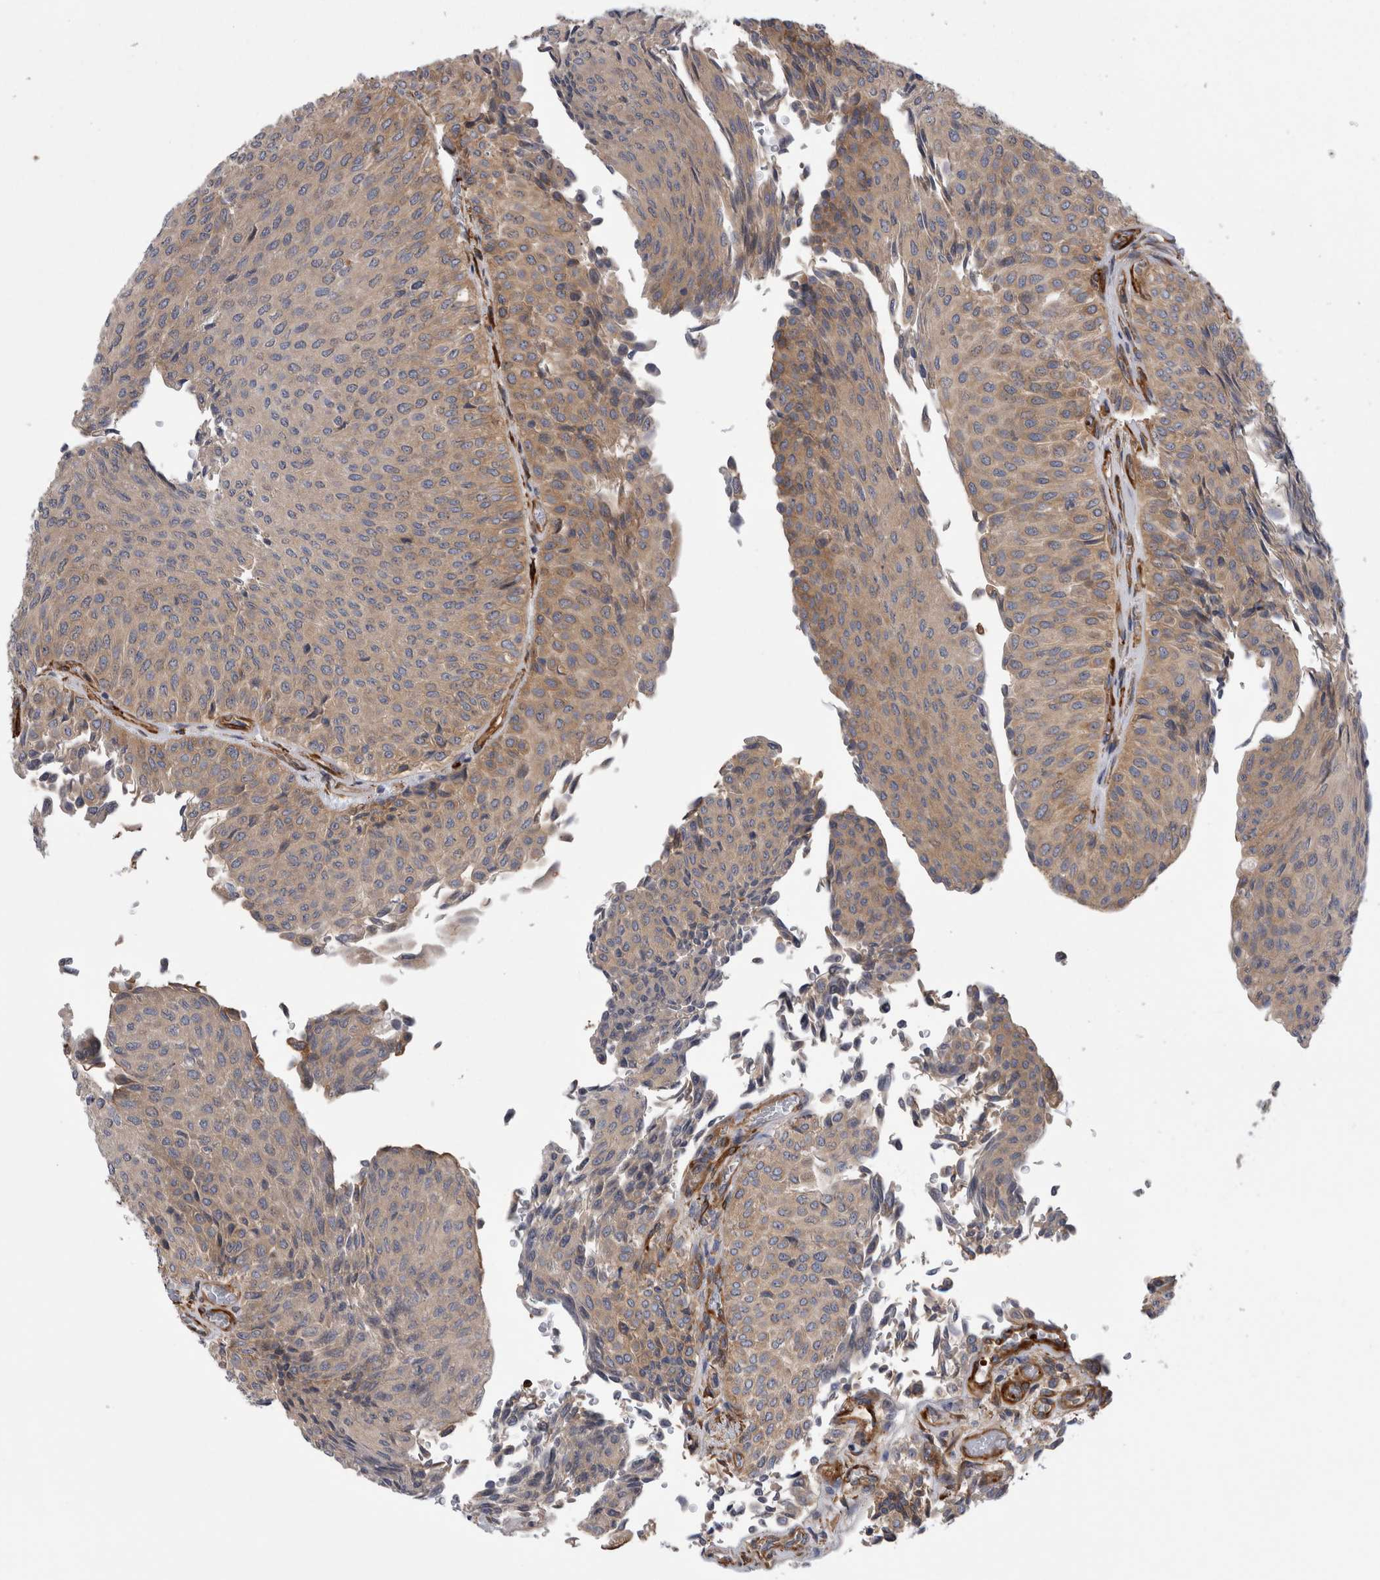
{"staining": {"intensity": "weak", "quantity": ">75%", "location": "cytoplasmic/membranous"}, "tissue": "urothelial cancer", "cell_type": "Tumor cells", "image_type": "cancer", "snomed": [{"axis": "morphology", "description": "Urothelial carcinoma, Low grade"}, {"axis": "topography", "description": "Urinary bladder"}], "caption": "Protein analysis of low-grade urothelial carcinoma tissue demonstrates weak cytoplasmic/membranous positivity in approximately >75% of tumor cells.", "gene": "EPRS1", "patient": {"sex": "male", "age": 78}}